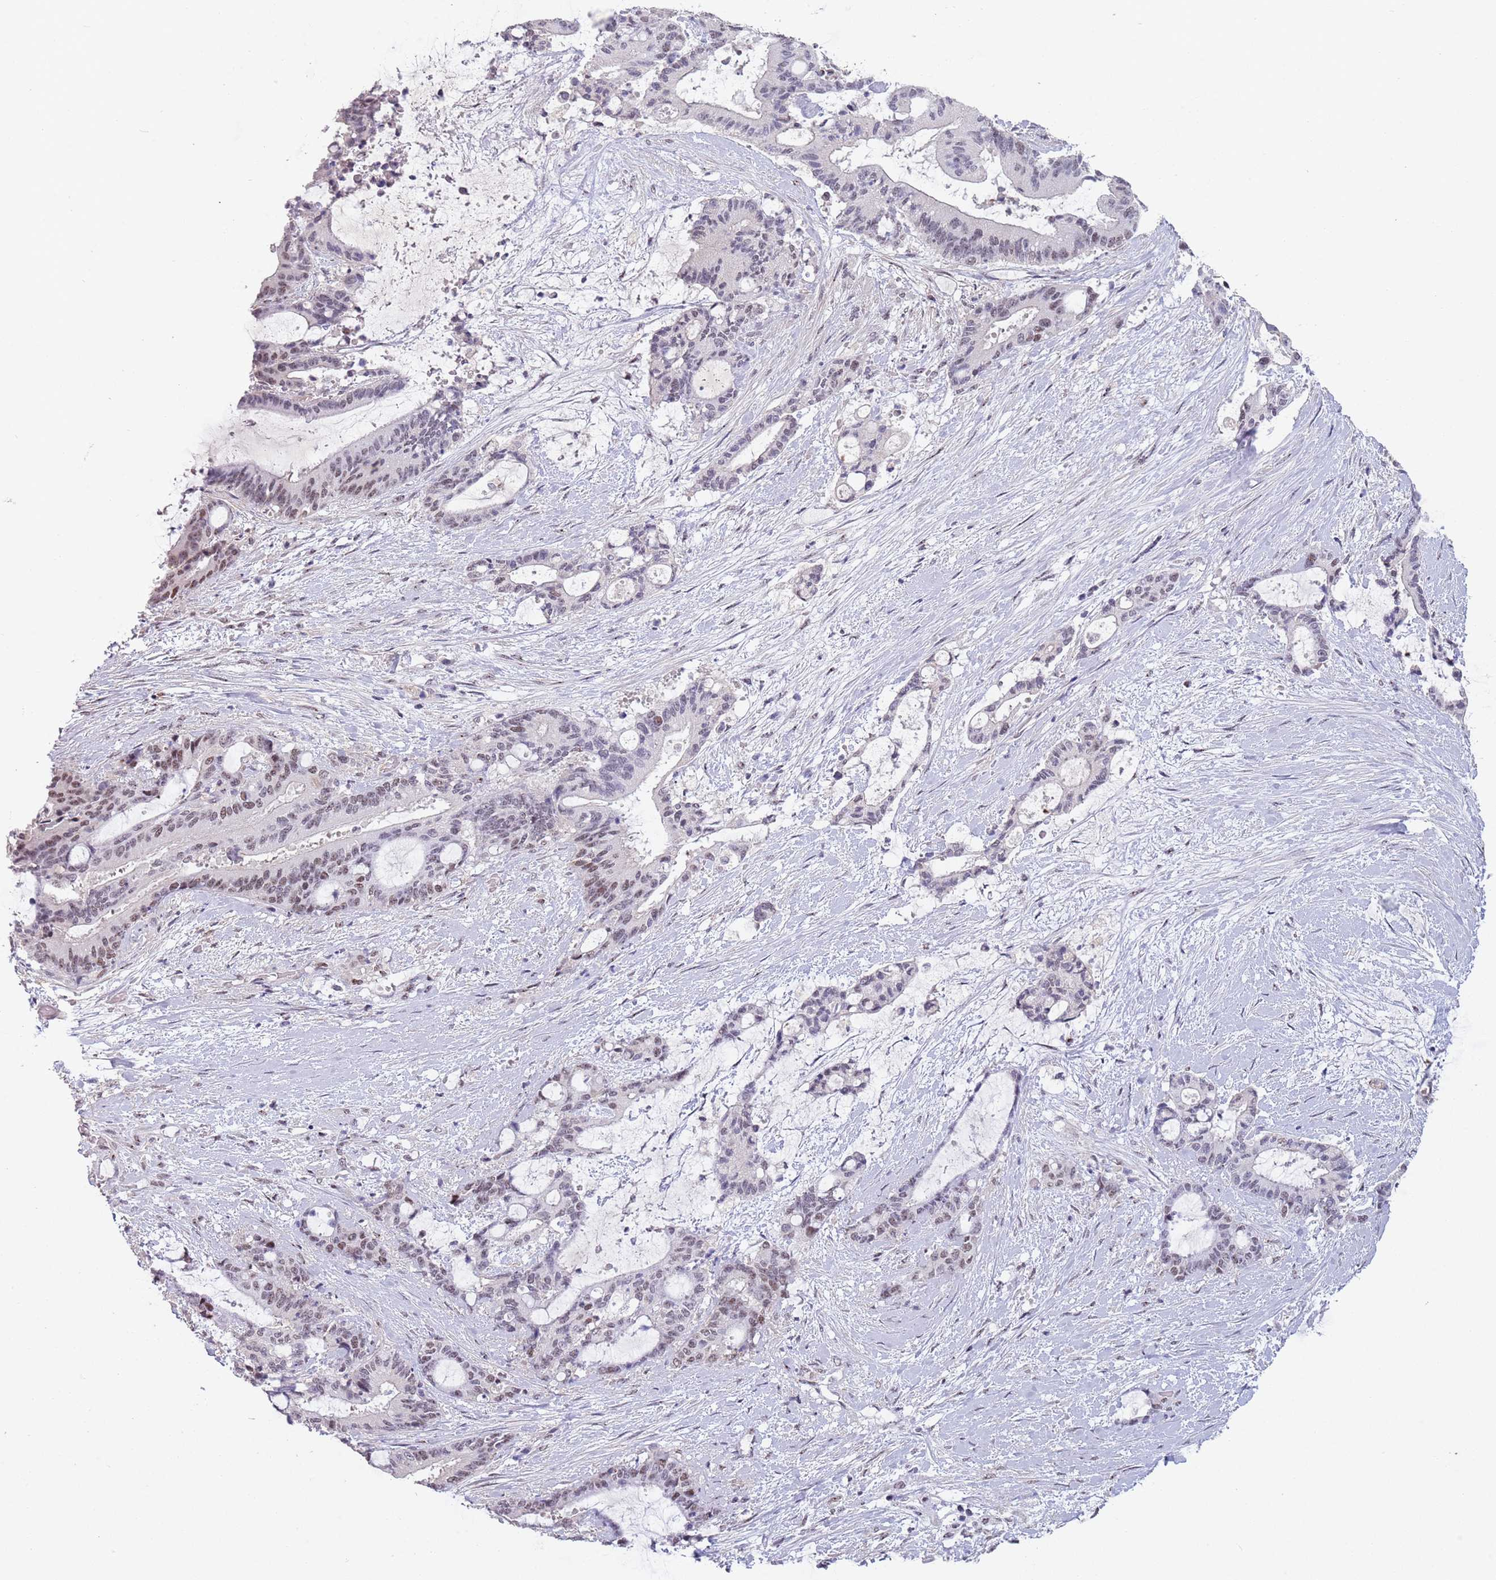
{"staining": {"intensity": "negative", "quantity": "none", "location": "none"}, "tissue": "liver cancer", "cell_type": "Tumor cells", "image_type": "cancer", "snomed": [{"axis": "morphology", "description": "Normal tissue, NOS"}, {"axis": "morphology", "description": "Cholangiocarcinoma"}, {"axis": "topography", "description": "Liver"}, {"axis": "topography", "description": "Peripheral nerve tissue"}], "caption": "The image displays no staining of tumor cells in liver cancer (cholangiocarcinoma). Brightfield microscopy of IHC stained with DAB (3,3'-diaminobenzidine) (brown) and hematoxylin (blue), captured at high magnification.", "gene": "CIZ1", "patient": {"sex": "female", "age": 73}}